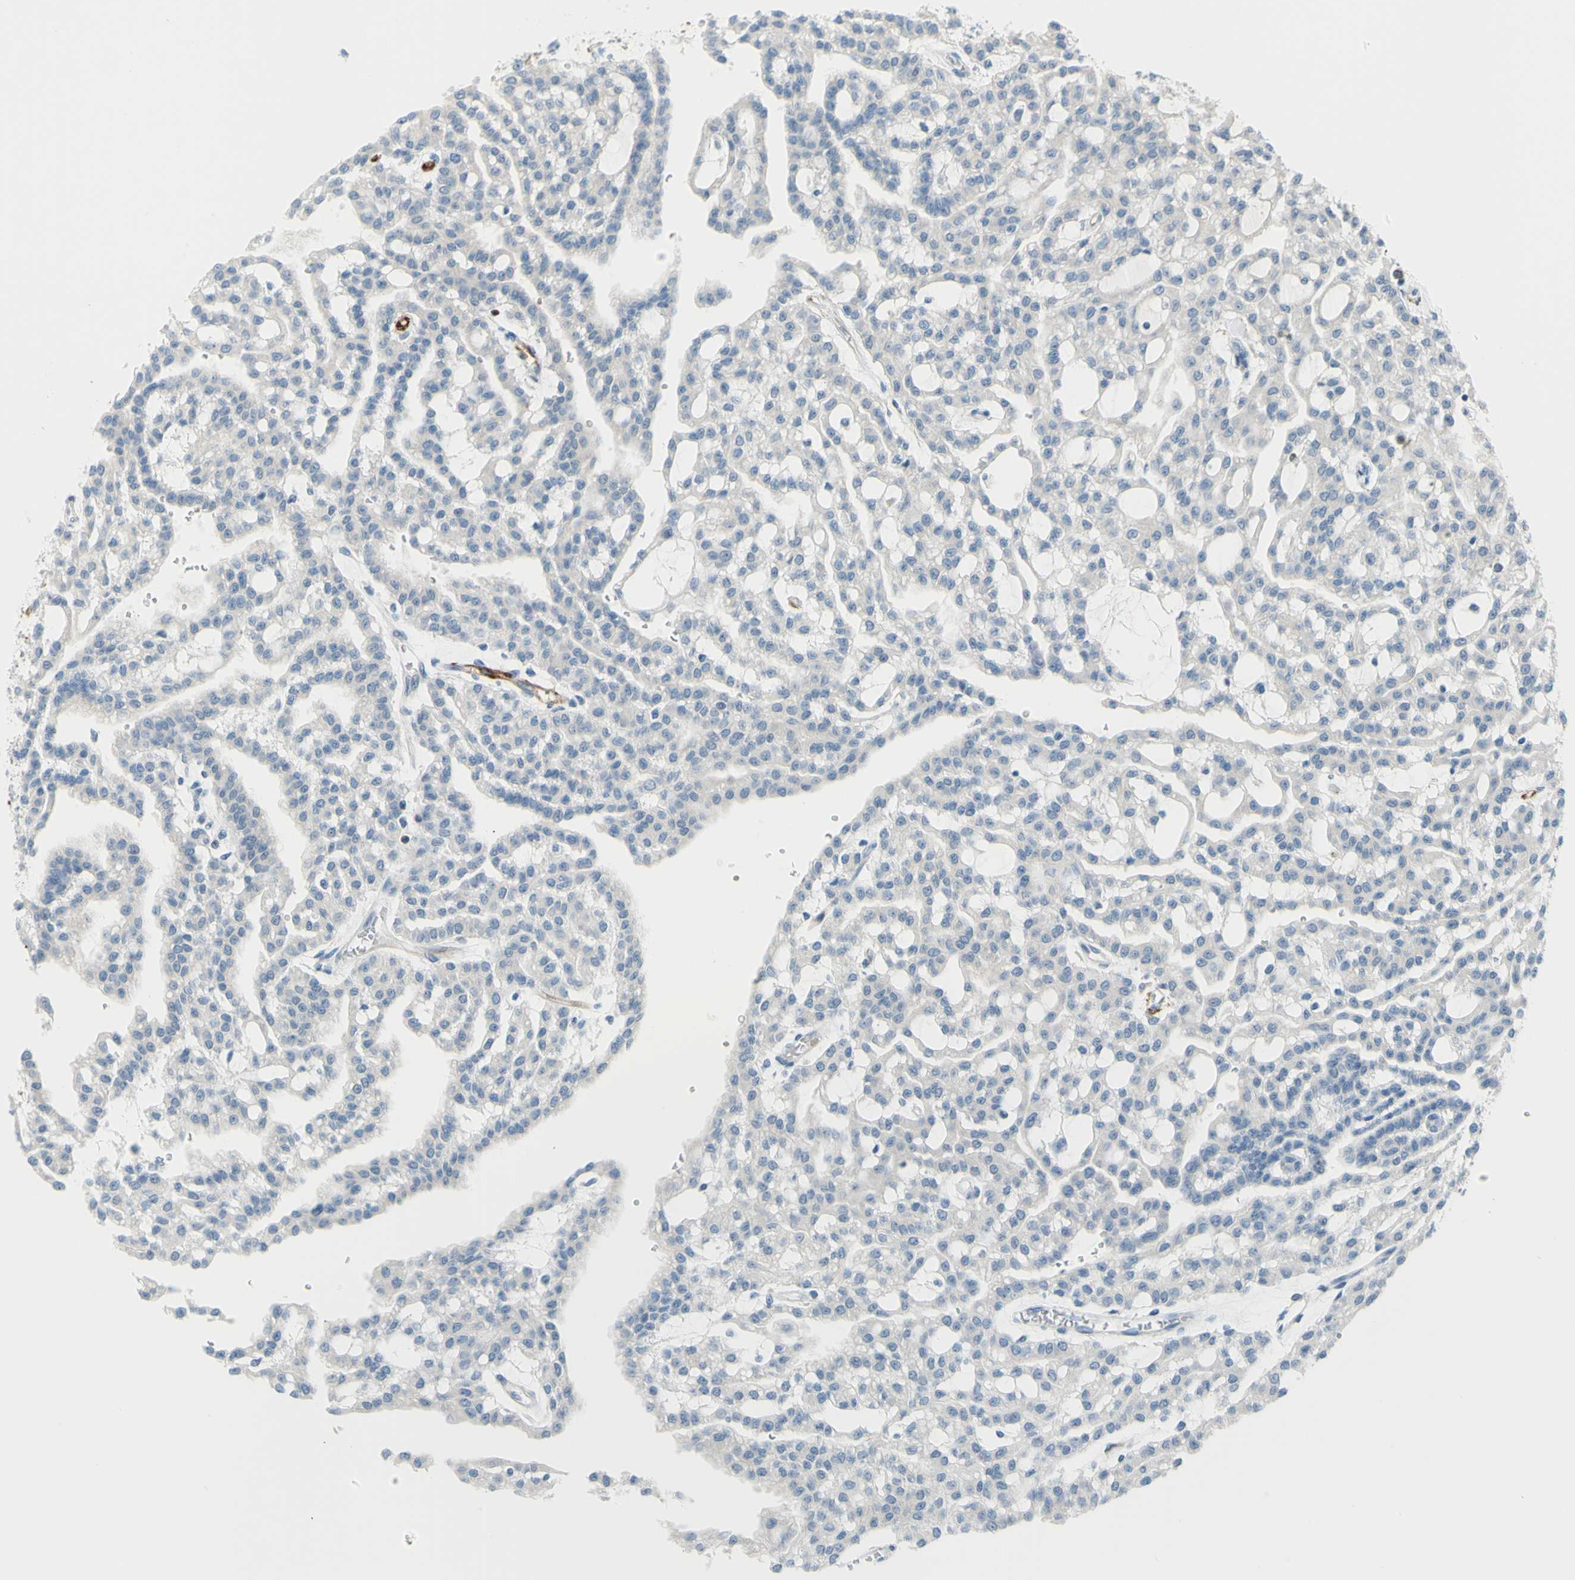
{"staining": {"intensity": "negative", "quantity": "none", "location": "none"}, "tissue": "renal cancer", "cell_type": "Tumor cells", "image_type": "cancer", "snomed": [{"axis": "morphology", "description": "Adenocarcinoma, NOS"}, {"axis": "topography", "description": "Kidney"}], "caption": "Protein analysis of adenocarcinoma (renal) shows no significant positivity in tumor cells.", "gene": "PRRG2", "patient": {"sex": "male", "age": 63}}